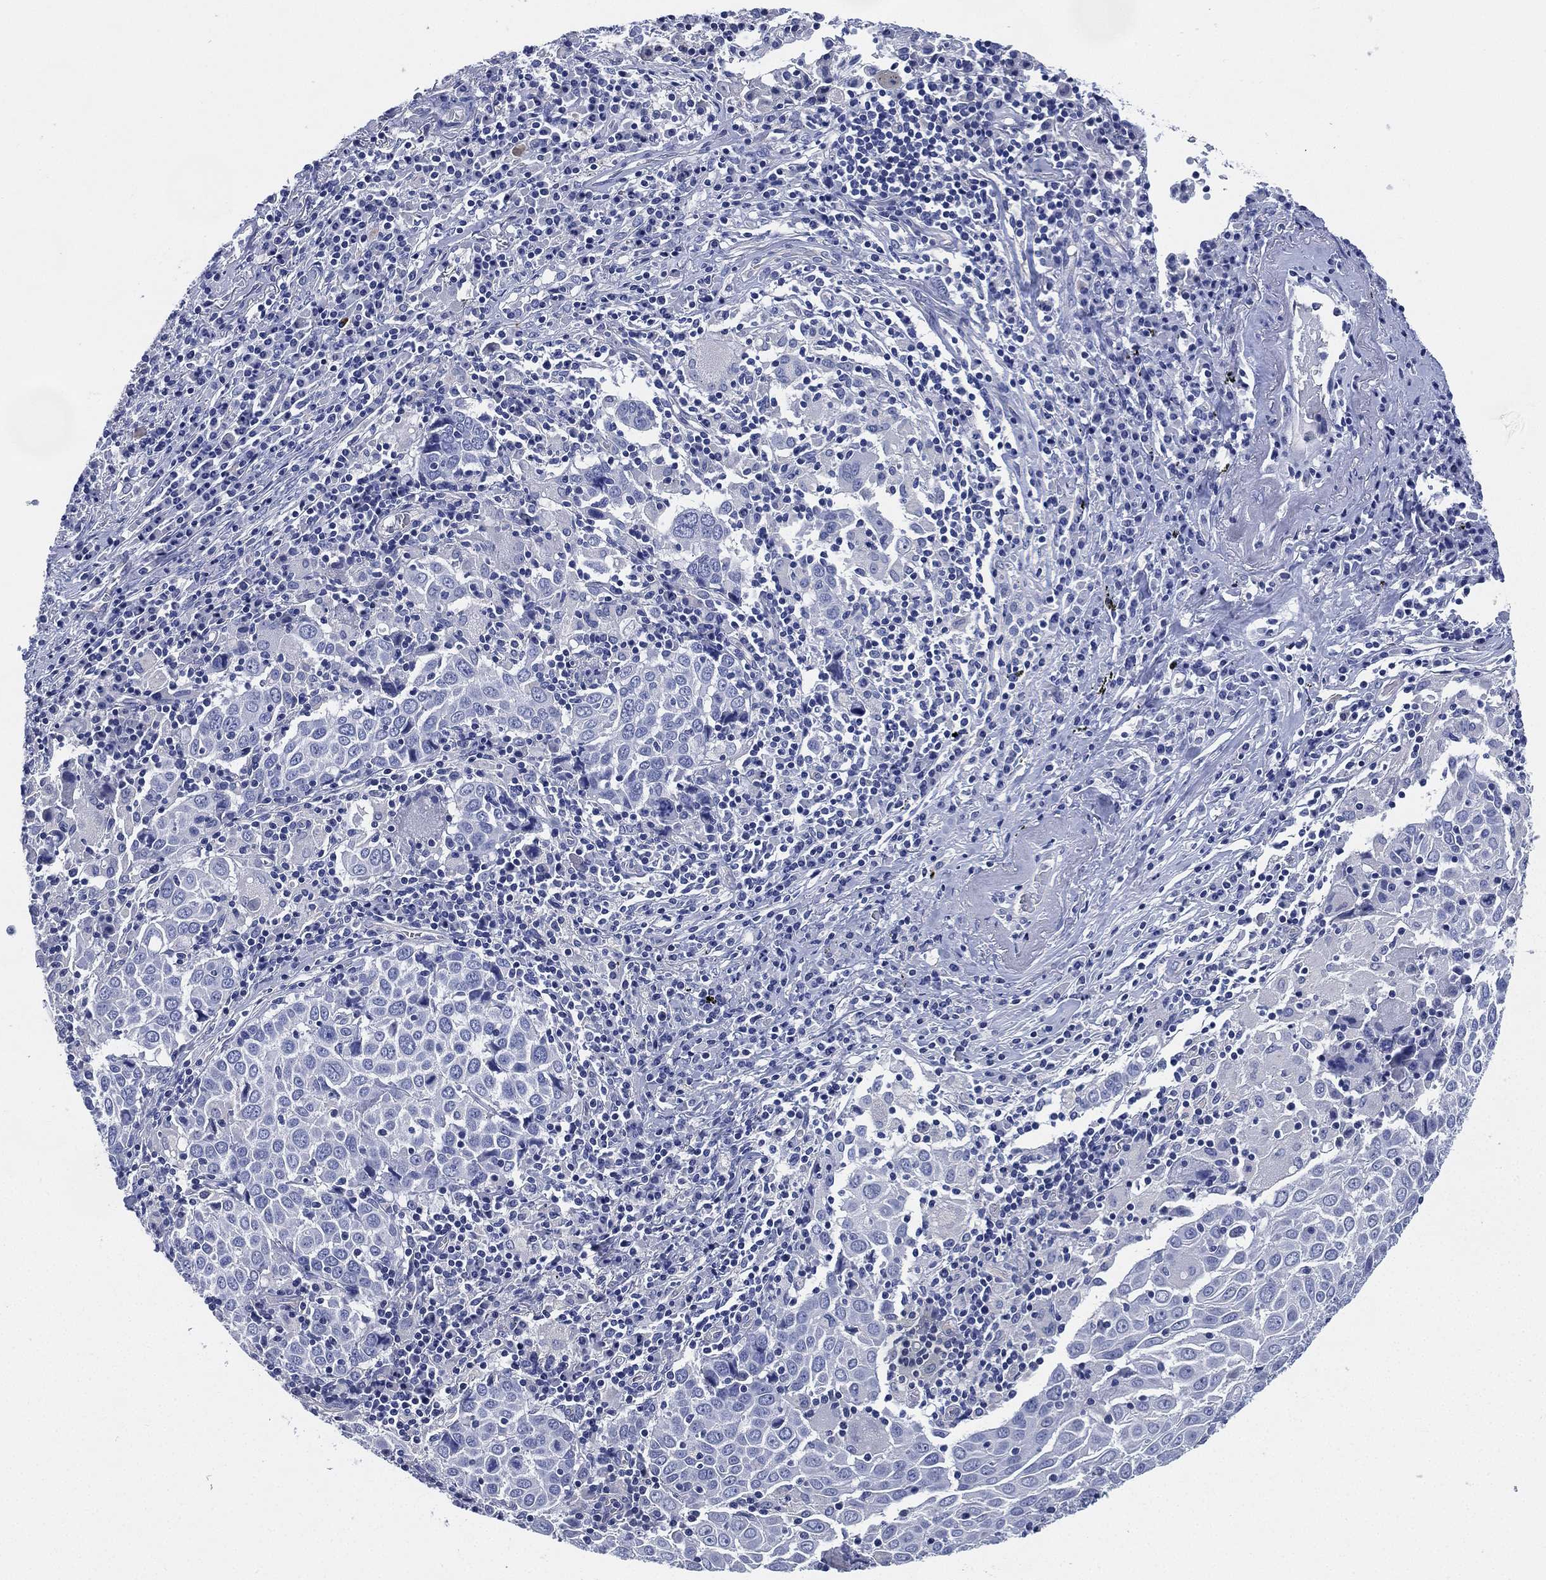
{"staining": {"intensity": "negative", "quantity": "none", "location": "none"}, "tissue": "lung cancer", "cell_type": "Tumor cells", "image_type": "cancer", "snomed": [{"axis": "morphology", "description": "Squamous cell carcinoma, NOS"}, {"axis": "topography", "description": "Lung"}], "caption": "Lung cancer (squamous cell carcinoma) stained for a protein using immunohistochemistry (IHC) reveals no positivity tumor cells.", "gene": "CCDC70", "patient": {"sex": "male", "age": 57}}